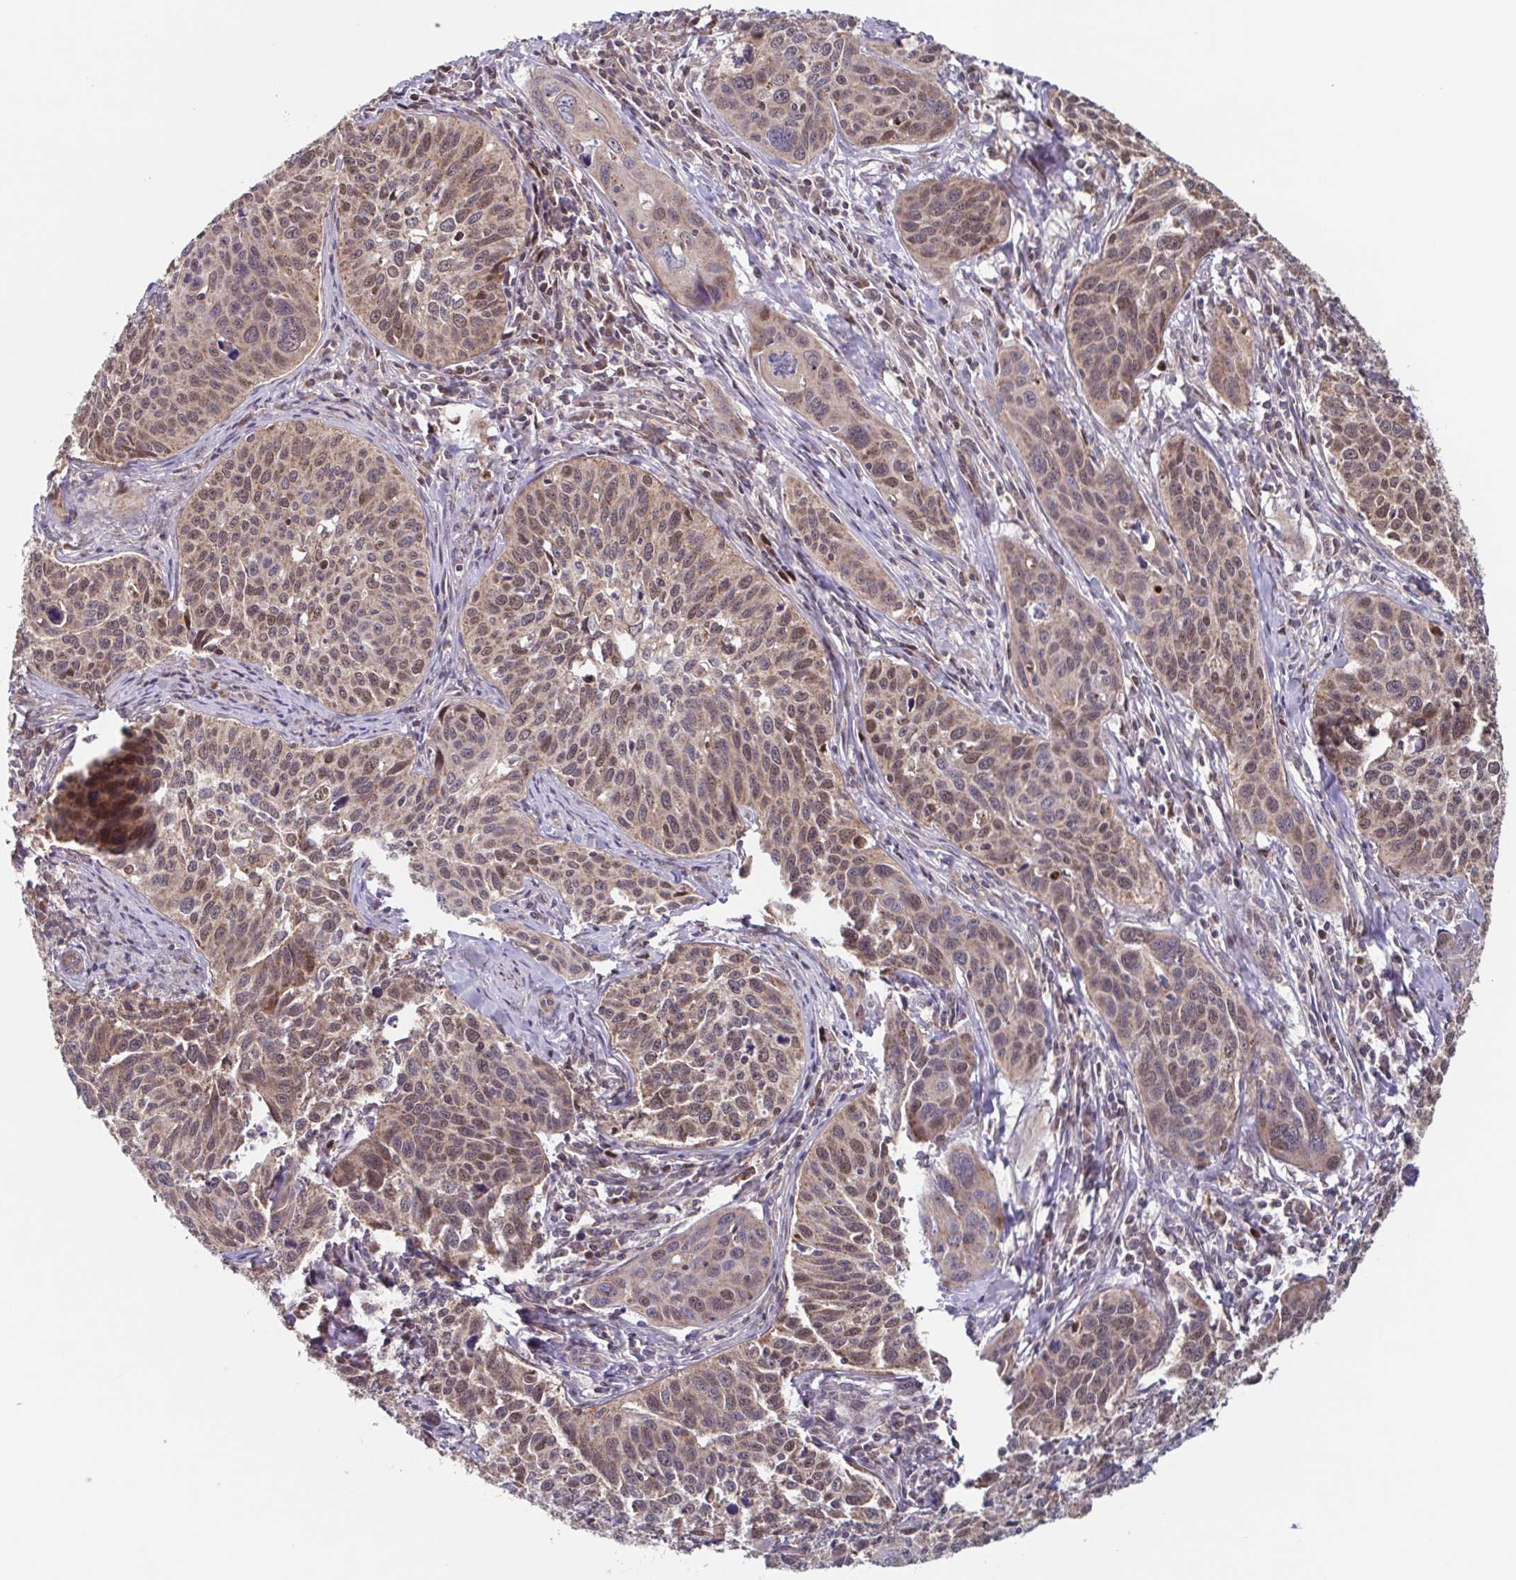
{"staining": {"intensity": "weak", "quantity": ">75%", "location": "nuclear"}, "tissue": "cervical cancer", "cell_type": "Tumor cells", "image_type": "cancer", "snomed": [{"axis": "morphology", "description": "Squamous cell carcinoma, NOS"}, {"axis": "topography", "description": "Cervix"}], "caption": "Cervical cancer (squamous cell carcinoma) stained for a protein (brown) shows weak nuclear positive expression in approximately >75% of tumor cells.", "gene": "TTC19", "patient": {"sex": "female", "age": 31}}